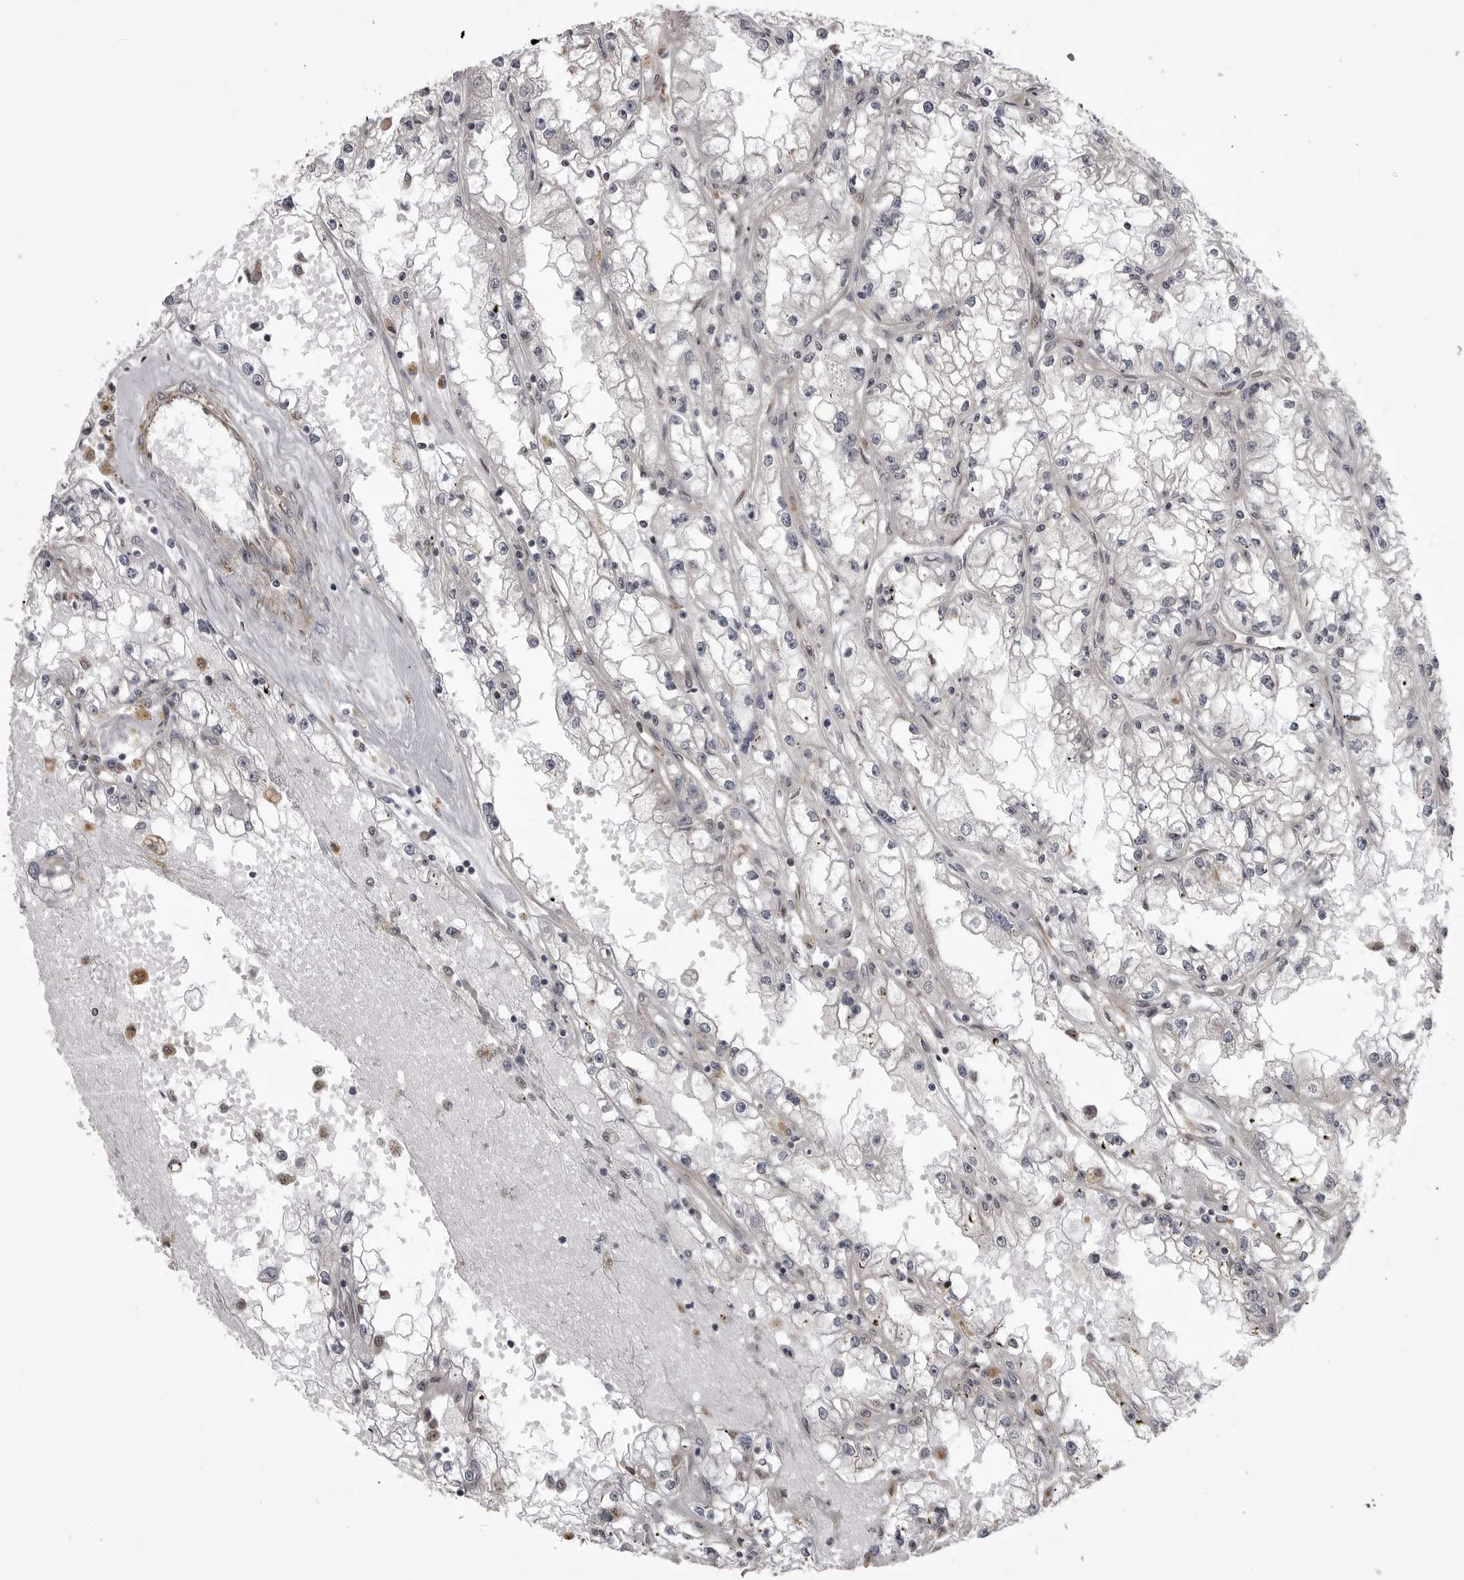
{"staining": {"intensity": "negative", "quantity": "none", "location": "none"}, "tissue": "renal cancer", "cell_type": "Tumor cells", "image_type": "cancer", "snomed": [{"axis": "morphology", "description": "Adenocarcinoma, NOS"}, {"axis": "topography", "description": "Kidney"}], "caption": "Tumor cells show no significant protein expression in renal cancer.", "gene": "SNX16", "patient": {"sex": "male", "age": 56}}